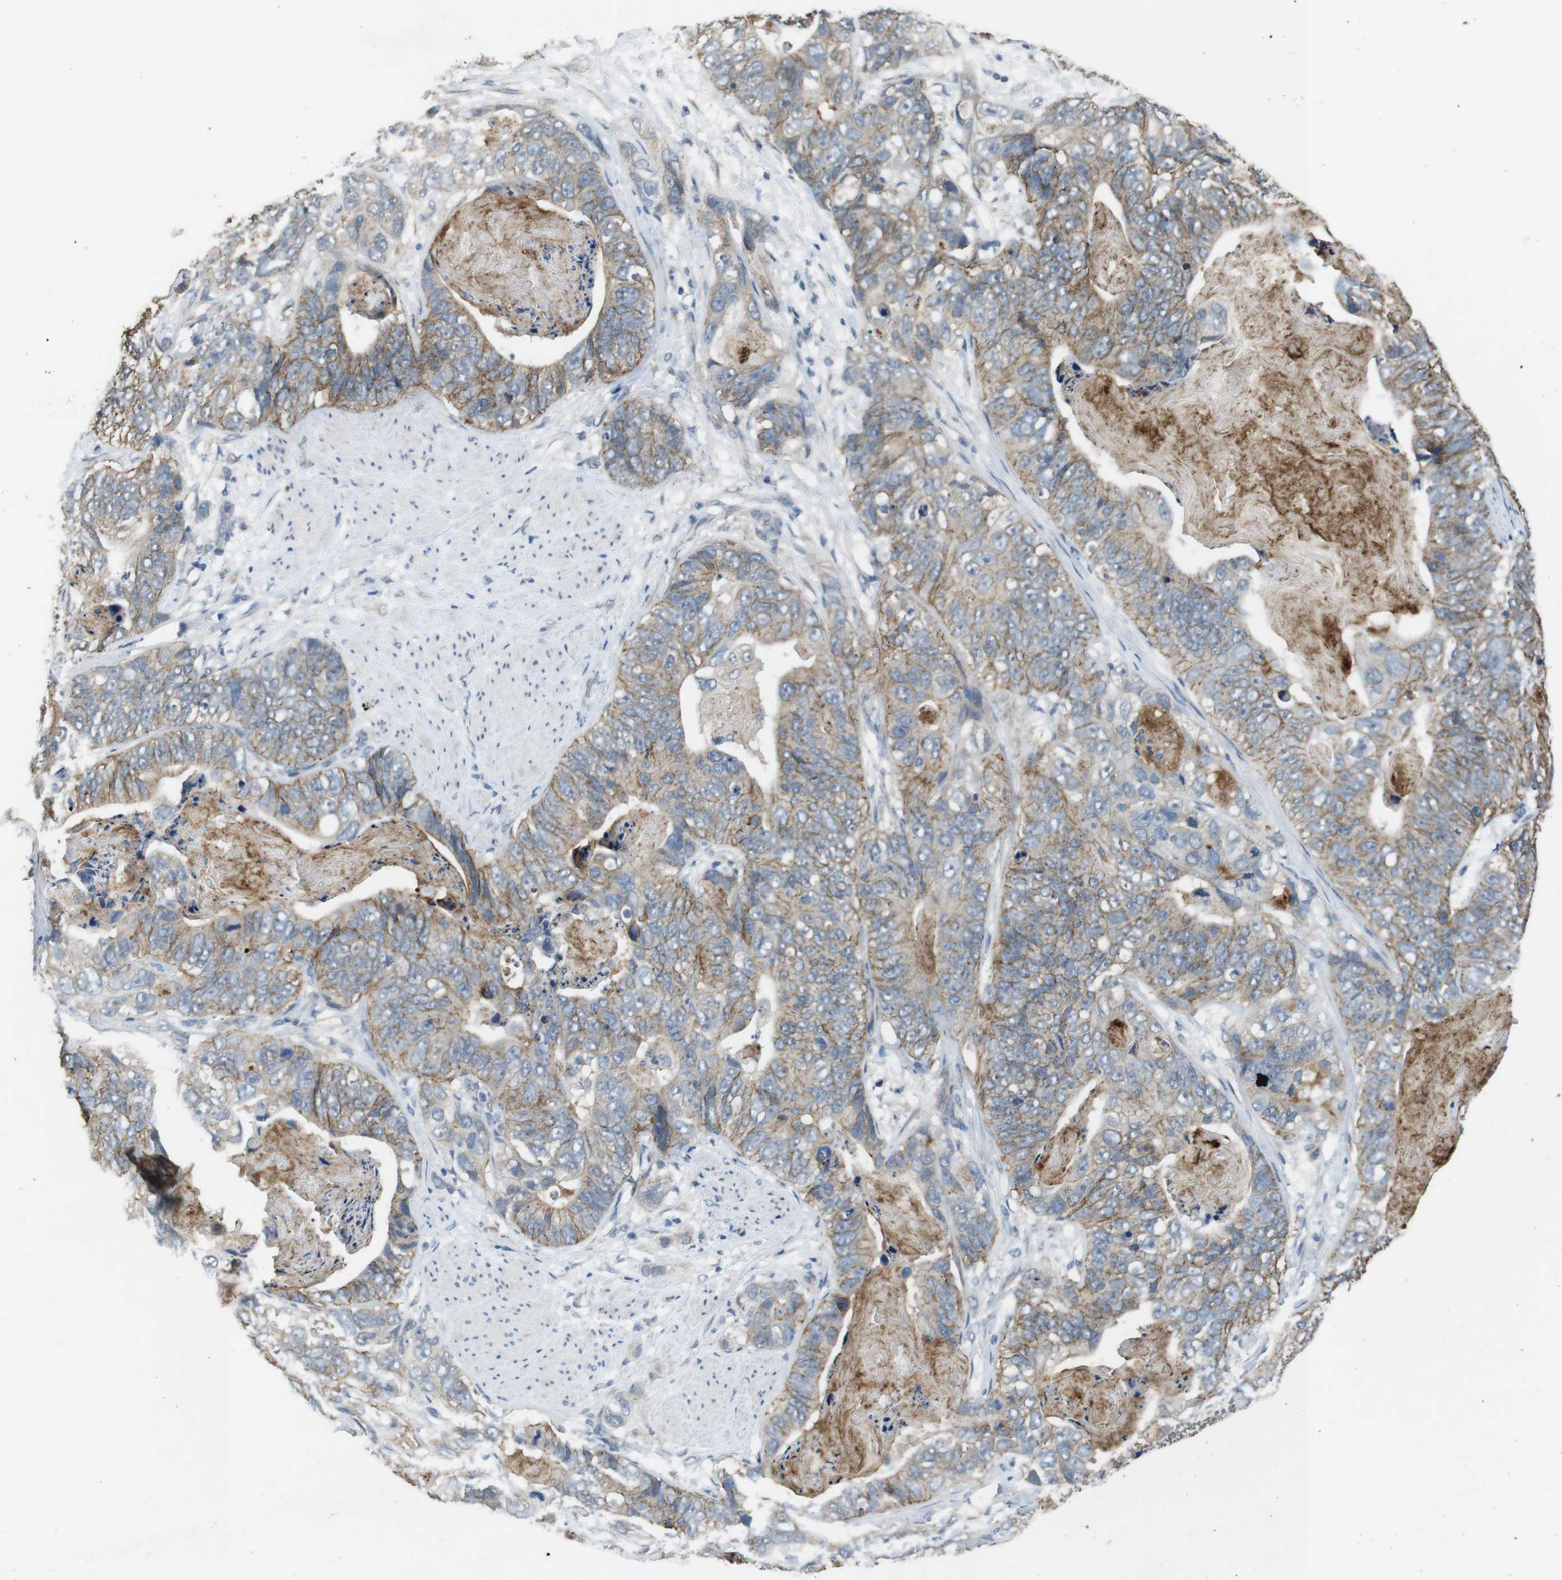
{"staining": {"intensity": "weak", "quantity": ">75%", "location": "cytoplasmic/membranous"}, "tissue": "stomach cancer", "cell_type": "Tumor cells", "image_type": "cancer", "snomed": [{"axis": "morphology", "description": "Adenocarcinoma, NOS"}, {"axis": "topography", "description": "Stomach"}], "caption": "This is a micrograph of immunohistochemistry staining of stomach adenocarcinoma, which shows weak positivity in the cytoplasmic/membranous of tumor cells.", "gene": "CLDN7", "patient": {"sex": "female", "age": 89}}